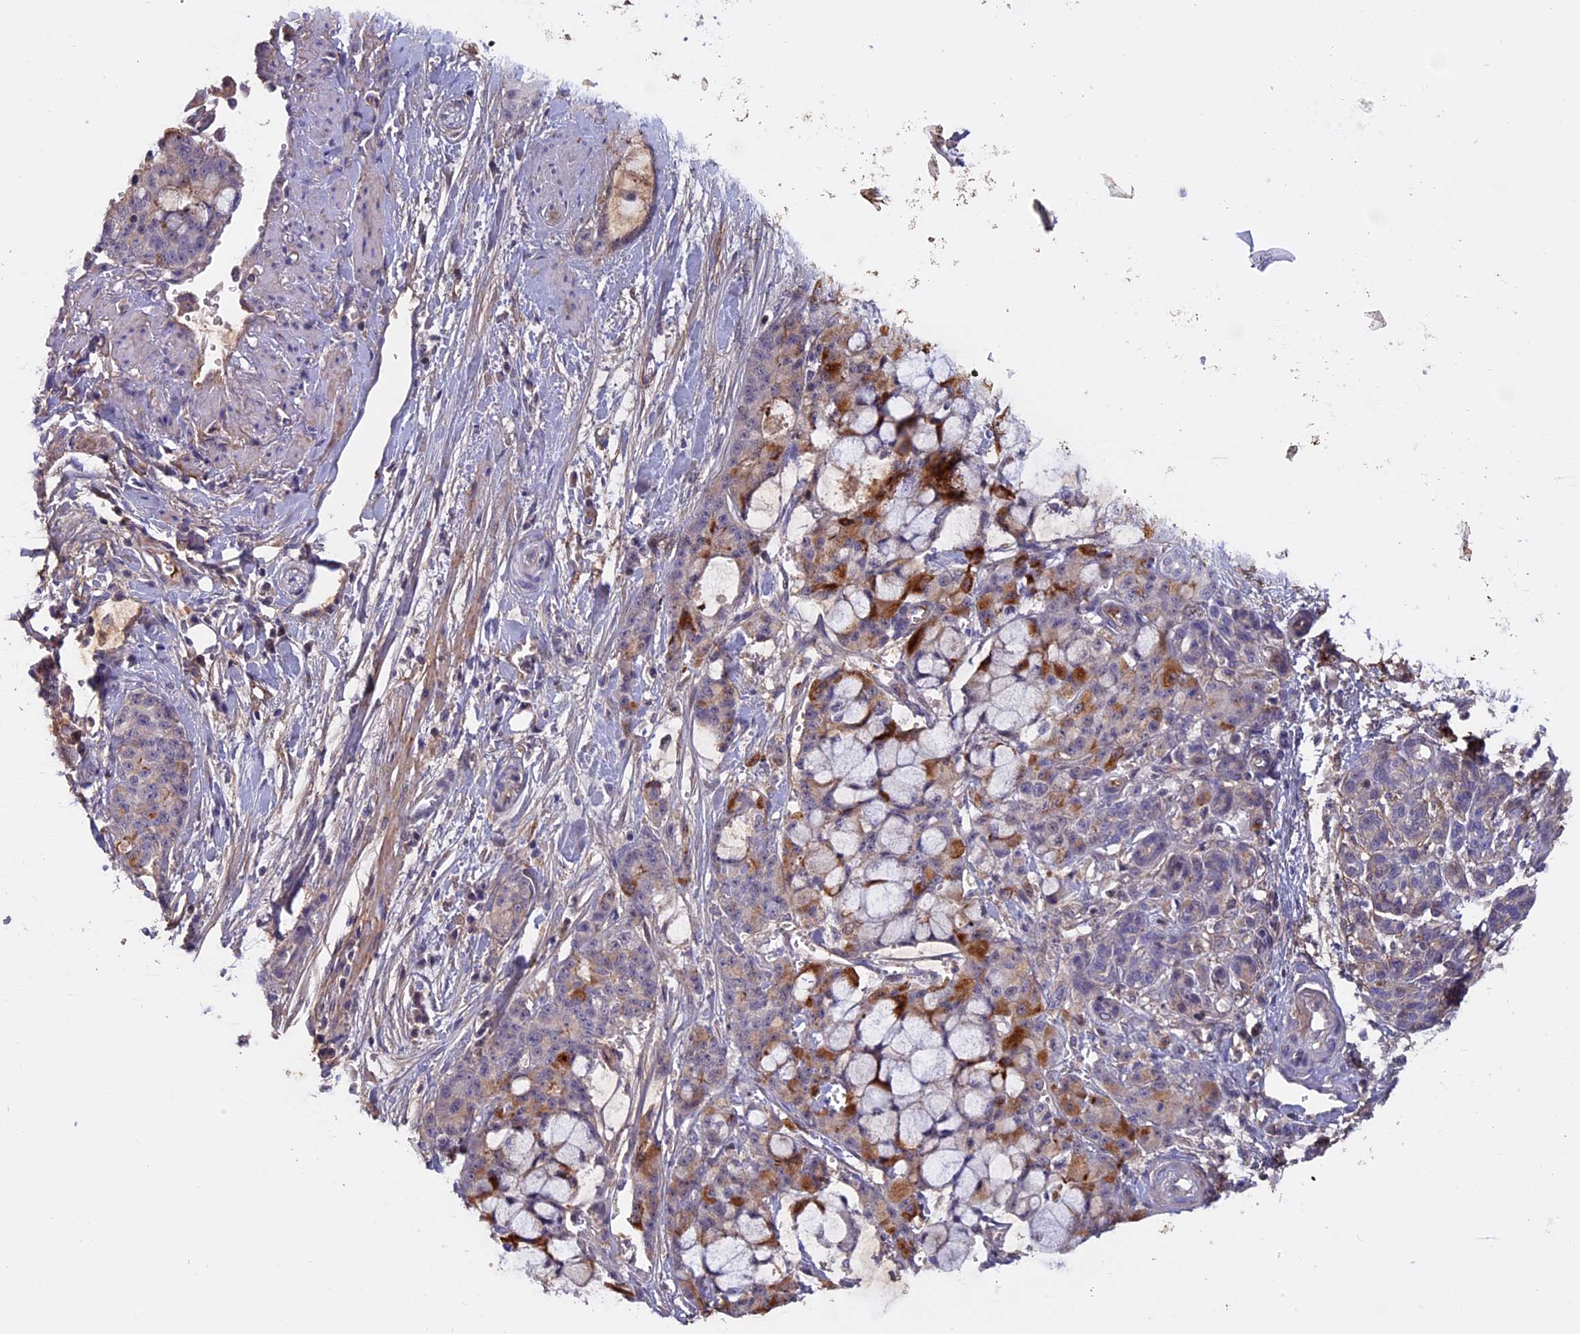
{"staining": {"intensity": "strong", "quantity": "<25%", "location": "cytoplasmic/membranous"}, "tissue": "pancreatic cancer", "cell_type": "Tumor cells", "image_type": "cancer", "snomed": [{"axis": "morphology", "description": "Adenocarcinoma, NOS"}, {"axis": "topography", "description": "Pancreas"}], "caption": "Brown immunohistochemical staining in pancreatic cancer (adenocarcinoma) demonstrates strong cytoplasmic/membranous expression in approximately <25% of tumor cells.", "gene": "COL4A3", "patient": {"sex": "female", "age": 73}}